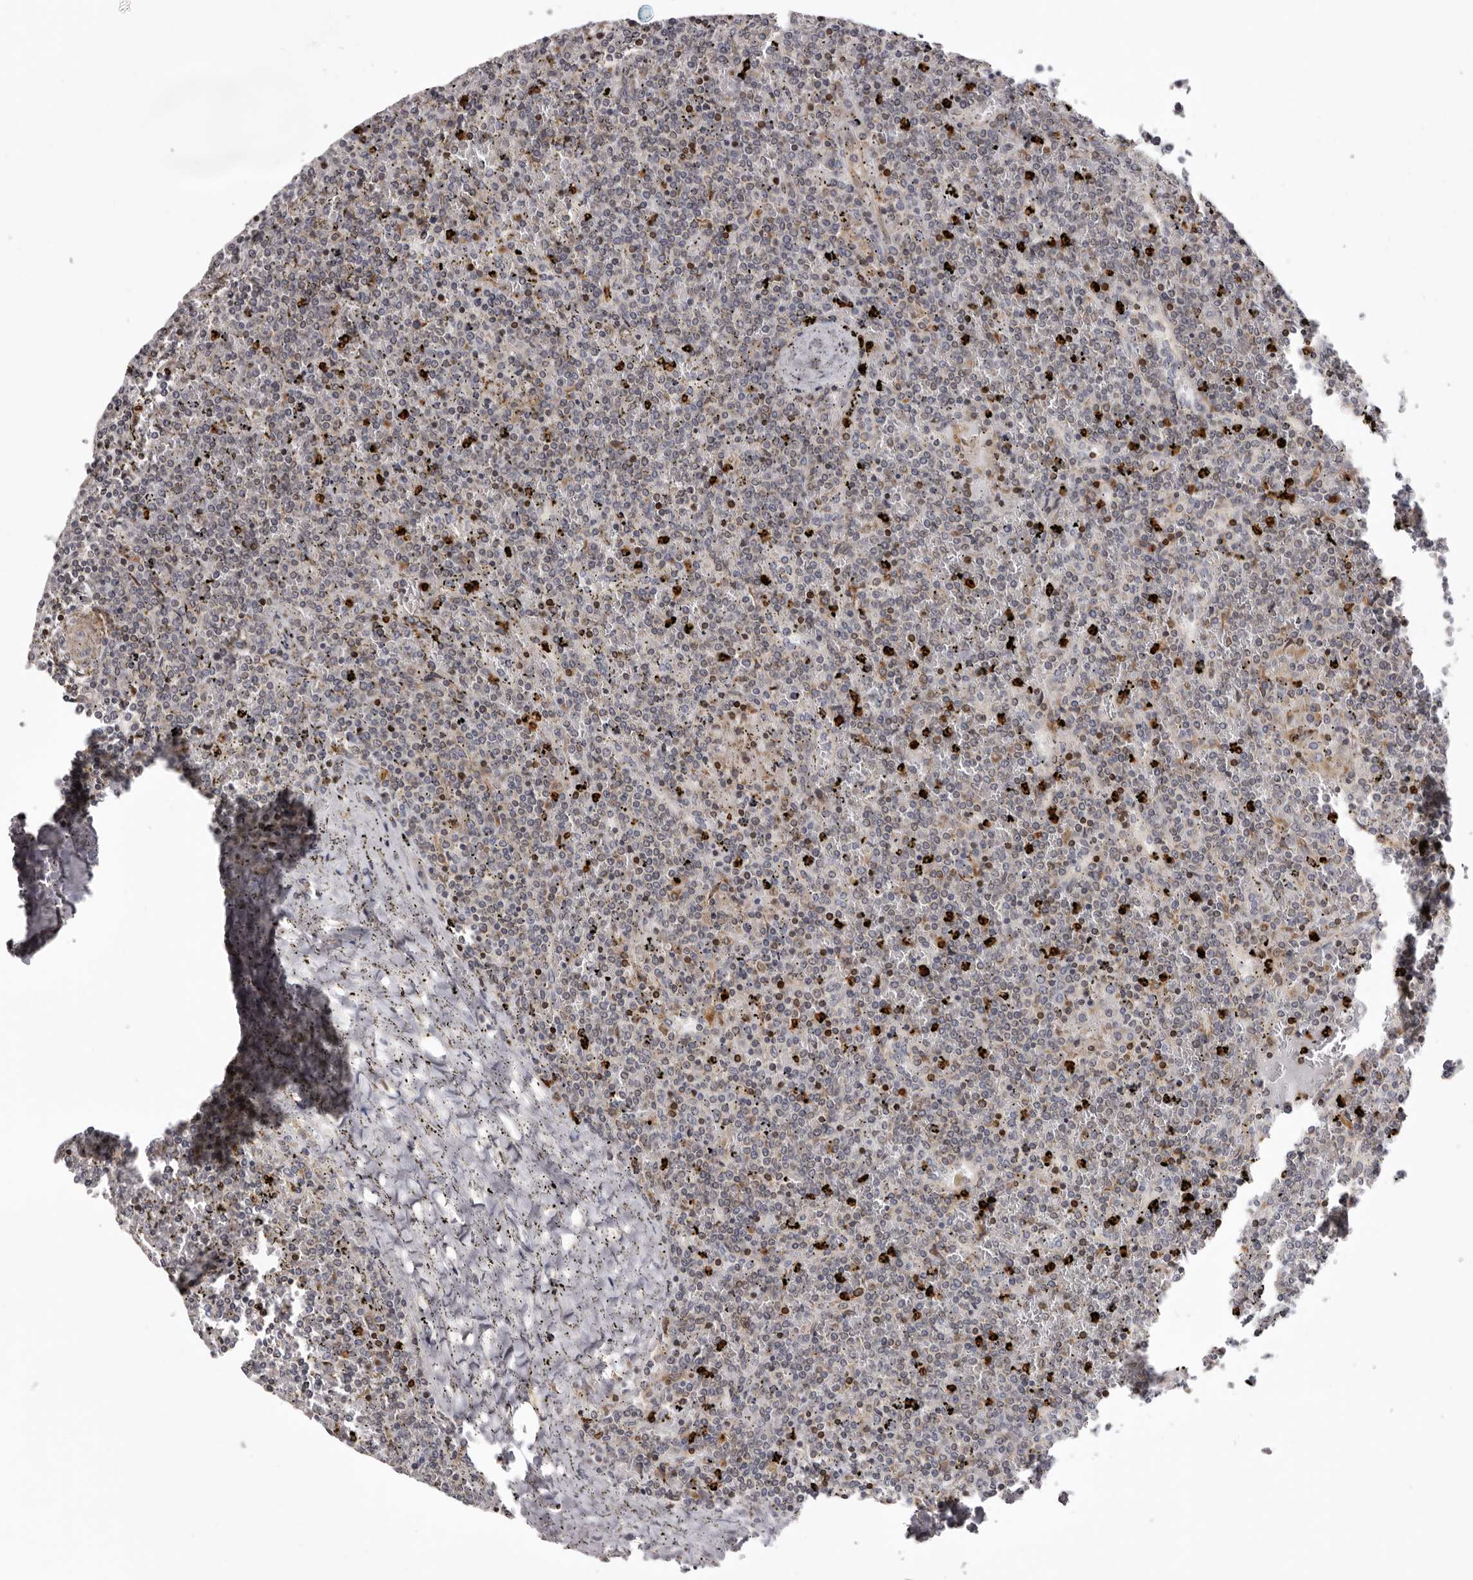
{"staining": {"intensity": "negative", "quantity": "none", "location": "none"}, "tissue": "lymphoma", "cell_type": "Tumor cells", "image_type": "cancer", "snomed": [{"axis": "morphology", "description": "Malignant lymphoma, non-Hodgkin's type, Low grade"}, {"axis": "topography", "description": "Spleen"}], "caption": "Tumor cells show no significant protein expression in low-grade malignant lymphoma, non-Hodgkin's type.", "gene": "C4orf3", "patient": {"sex": "female", "age": 19}}